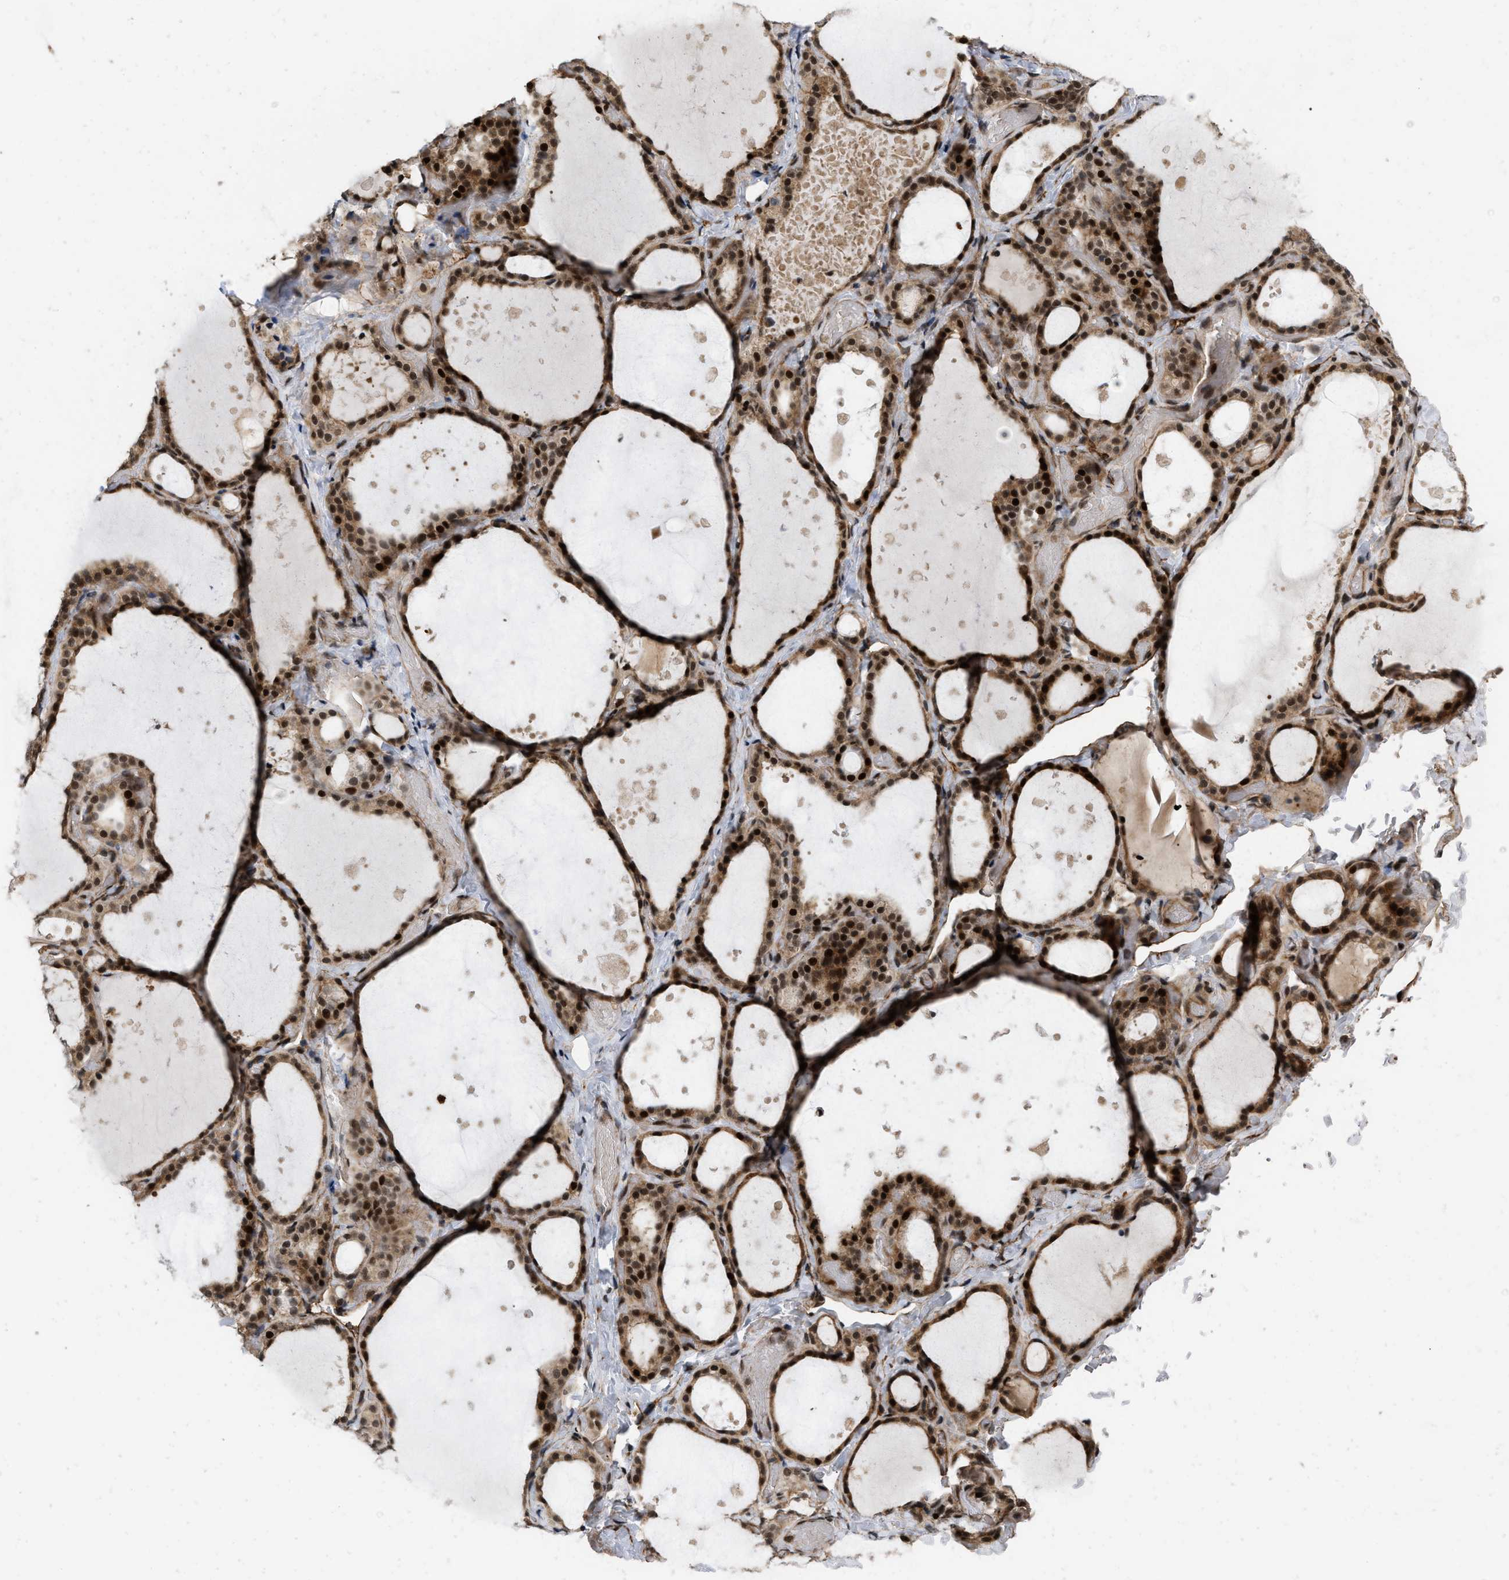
{"staining": {"intensity": "strong", "quantity": ">75%", "location": "cytoplasmic/membranous,nuclear"}, "tissue": "thyroid gland", "cell_type": "Glandular cells", "image_type": "normal", "snomed": [{"axis": "morphology", "description": "Normal tissue, NOS"}, {"axis": "topography", "description": "Thyroid gland"}], "caption": "DAB (3,3'-diaminobenzidine) immunohistochemical staining of unremarkable thyroid gland displays strong cytoplasmic/membranous,nuclear protein staining in about >75% of glandular cells. The staining was performed using DAB, with brown indicating positive protein expression. Nuclei are stained blue with hematoxylin.", "gene": "ANKRD11", "patient": {"sex": "female", "age": 44}}